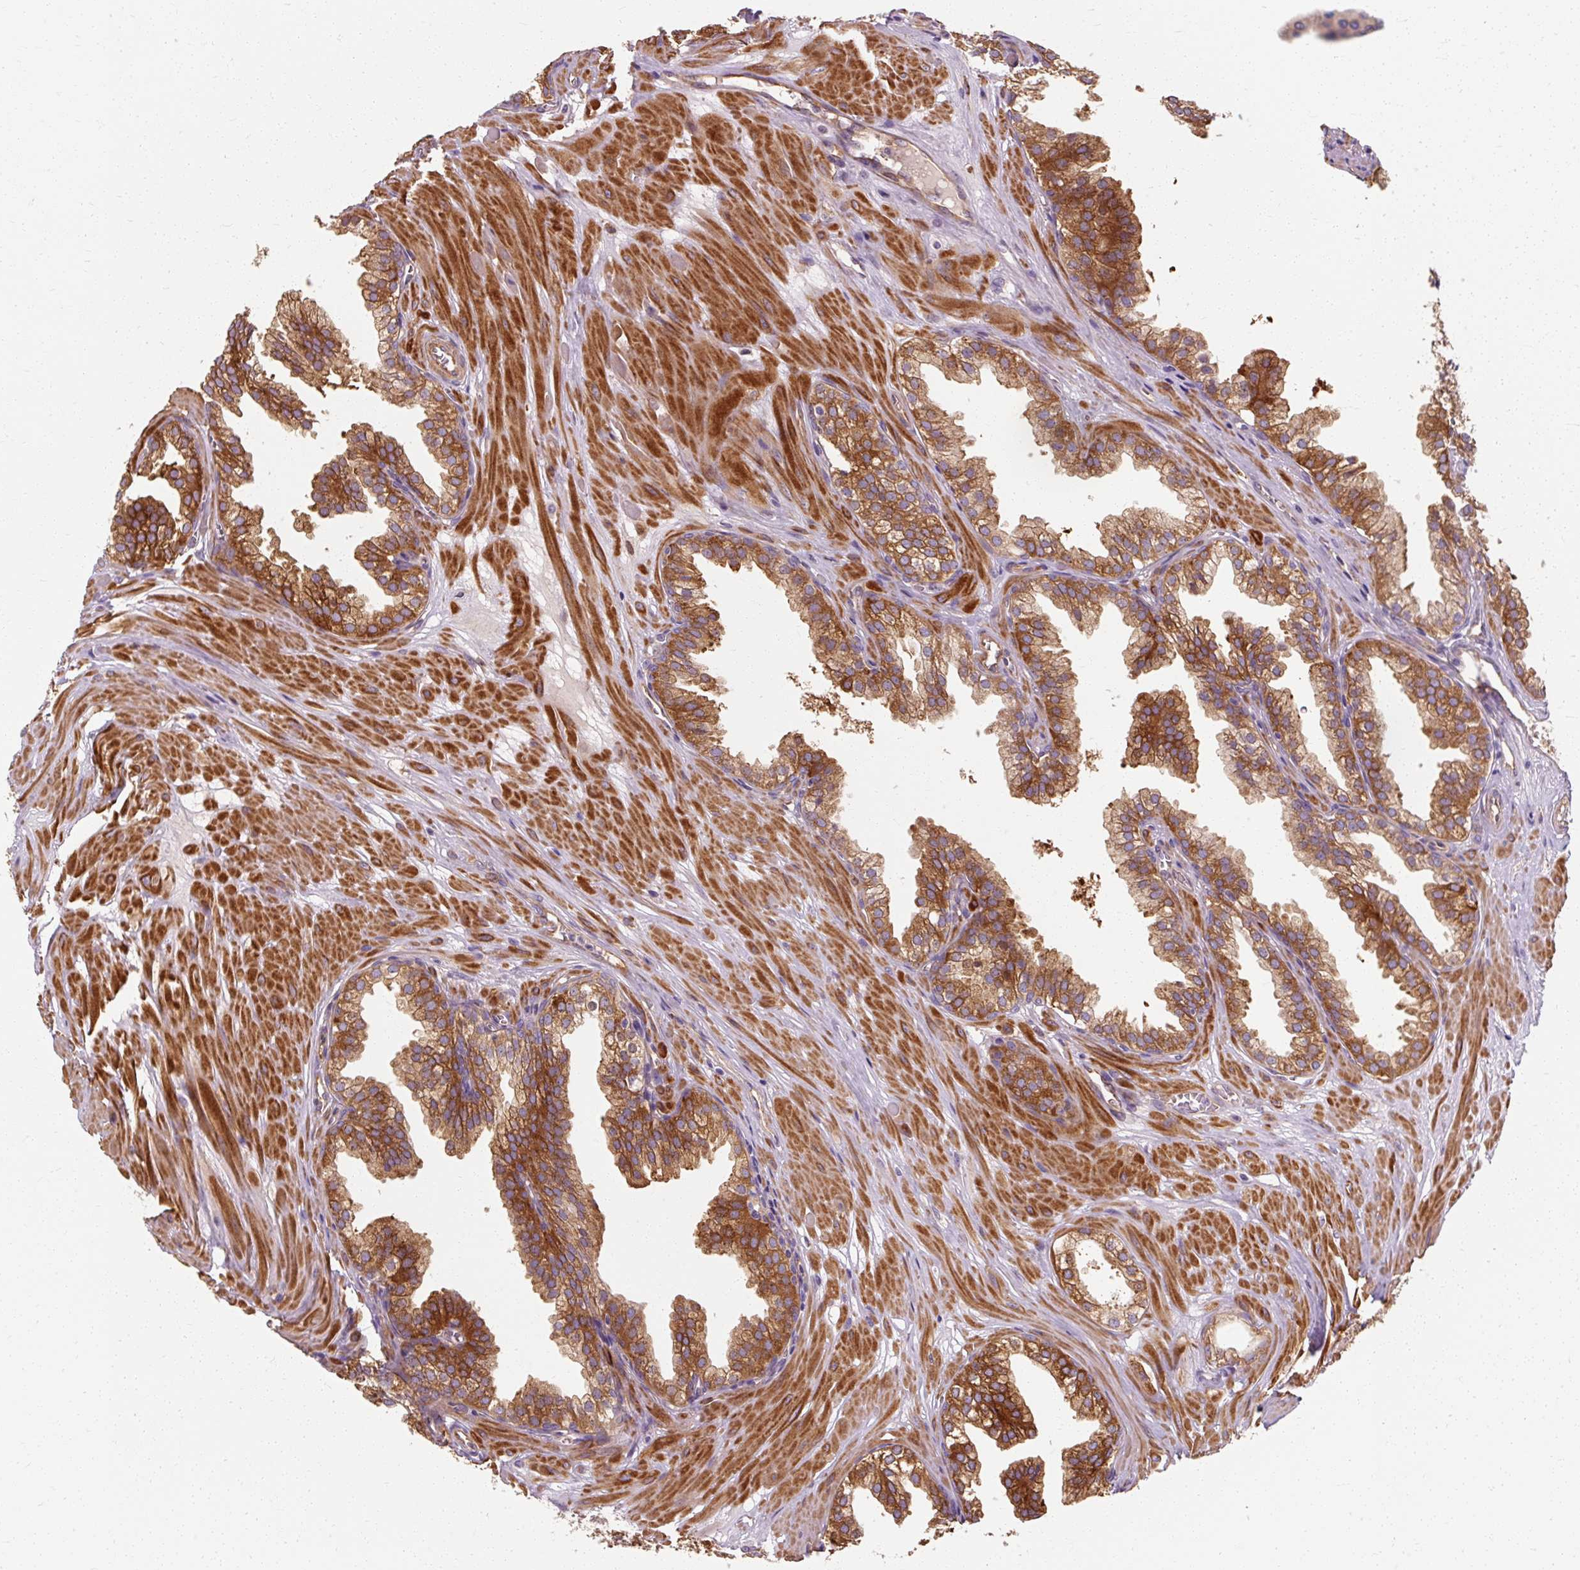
{"staining": {"intensity": "strong", "quantity": ">75%", "location": "cytoplasmic/membranous"}, "tissue": "prostate", "cell_type": "Glandular cells", "image_type": "normal", "snomed": [{"axis": "morphology", "description": "Normal tissue, NOS"}, {"axis": "topography", "description": "Prostate"}, {"axis": "topography", "description": "Peripheral nerve tissue"}], "caption": "Immunohistochemistry photomicrograph of unremarkable prostate: human prostate stained using immunohistochemistry reveals high levels of strong protein expression localized specifically in the cytoplasmic/membranous of glandular cells, appearing as a cytoplasmic/membranous brown color.", "gene": "TBC1D4", "patient": {"sex": "male", "age": 55}}